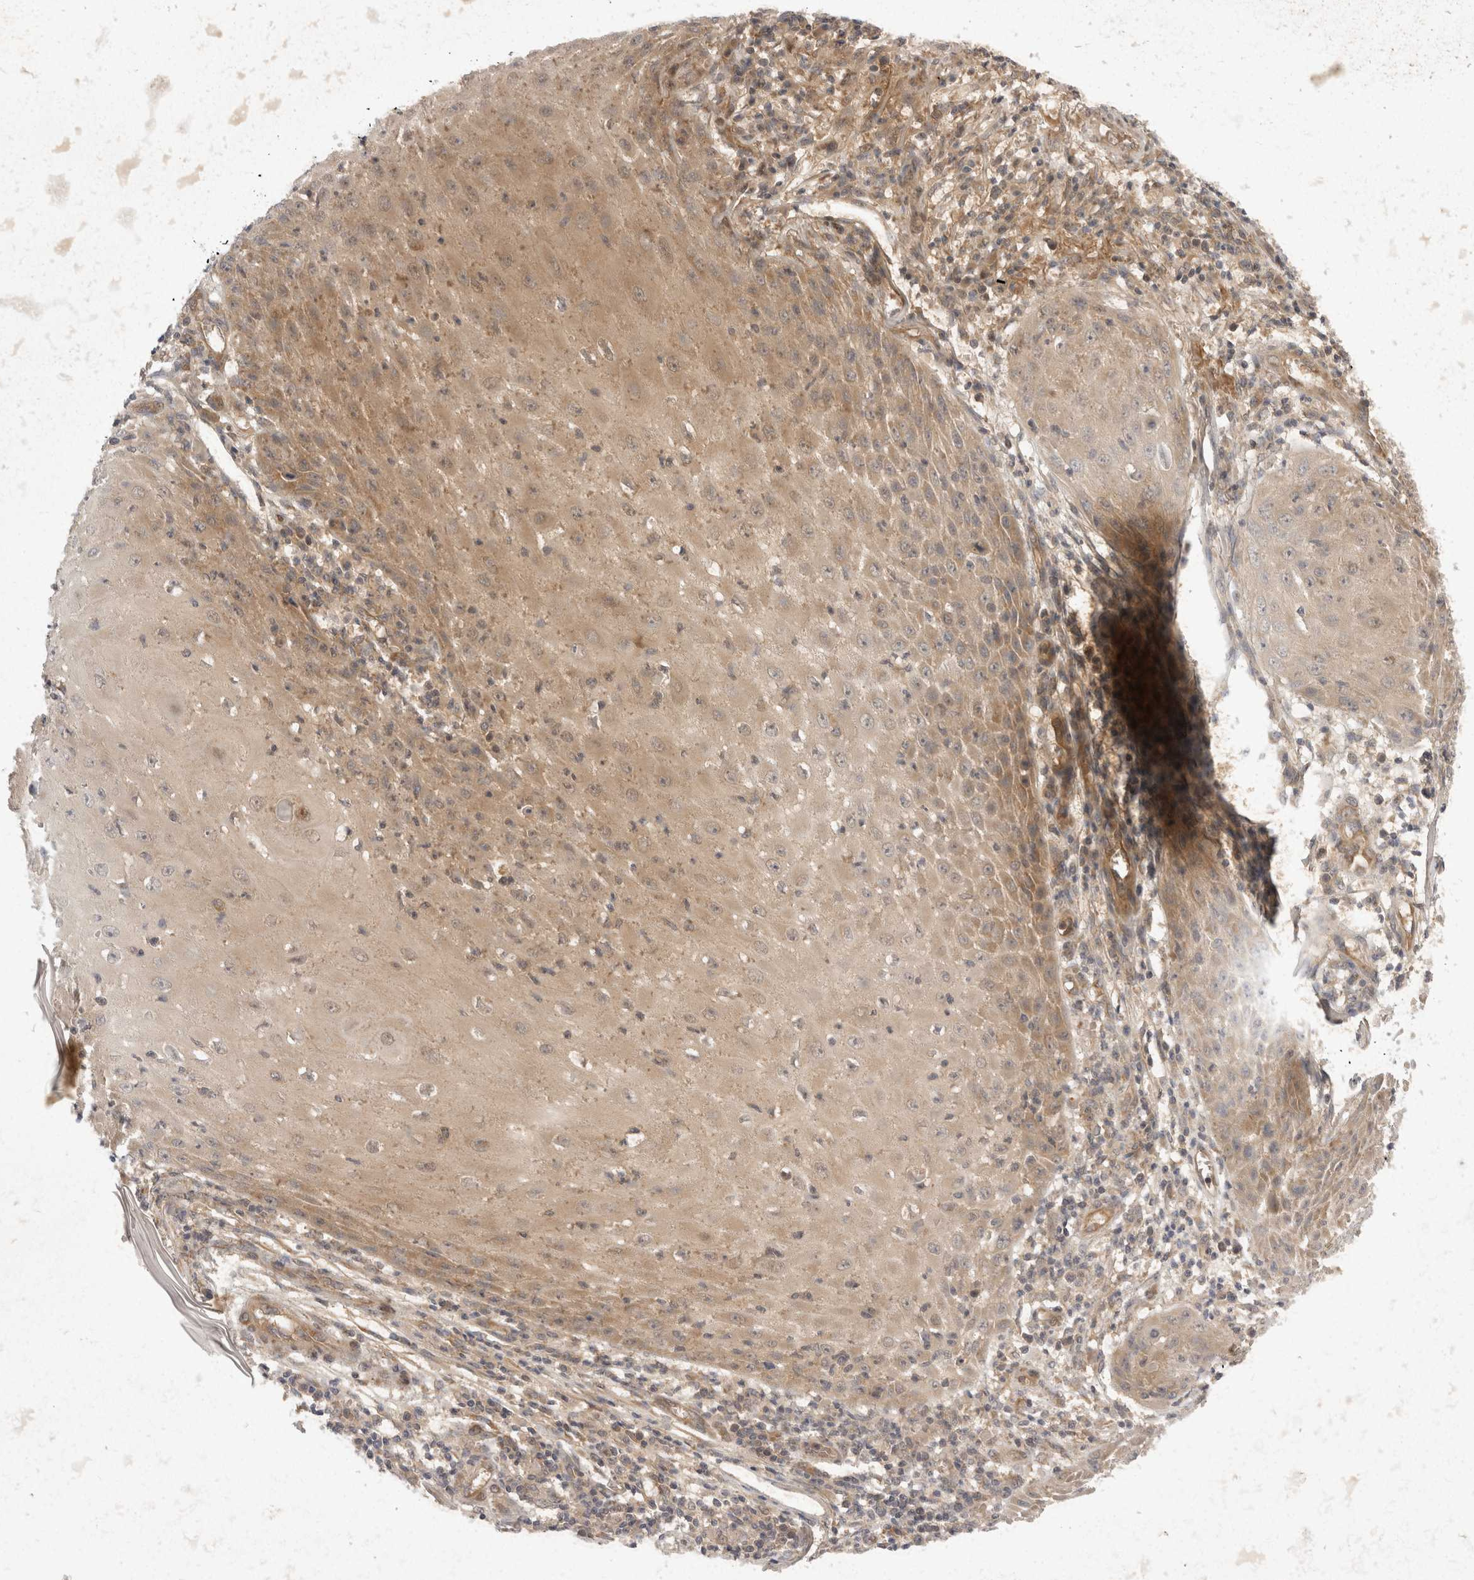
{"staining": {"intensity": "weak", "quantity": ">75%", "location": "cytoplasmic/membranous"}, "tissue": "skin cancer", "cell_type": "Tumor cells", "image_type": "cancer", "snomed": [{"axis": "morphology", "description": "Squamous cell carcinoma, NOS"}, {"axis": "topography", "description": "Skin"}], "caption": "Brown immunohistochemical staining in human squamous cell carcinoma (skin) displays weak cytoplasmic/membranous expression in approximately >75% of tumor cells.", "gene": "EIF4G3", "patient": {"sex": "female", "age": 73}}